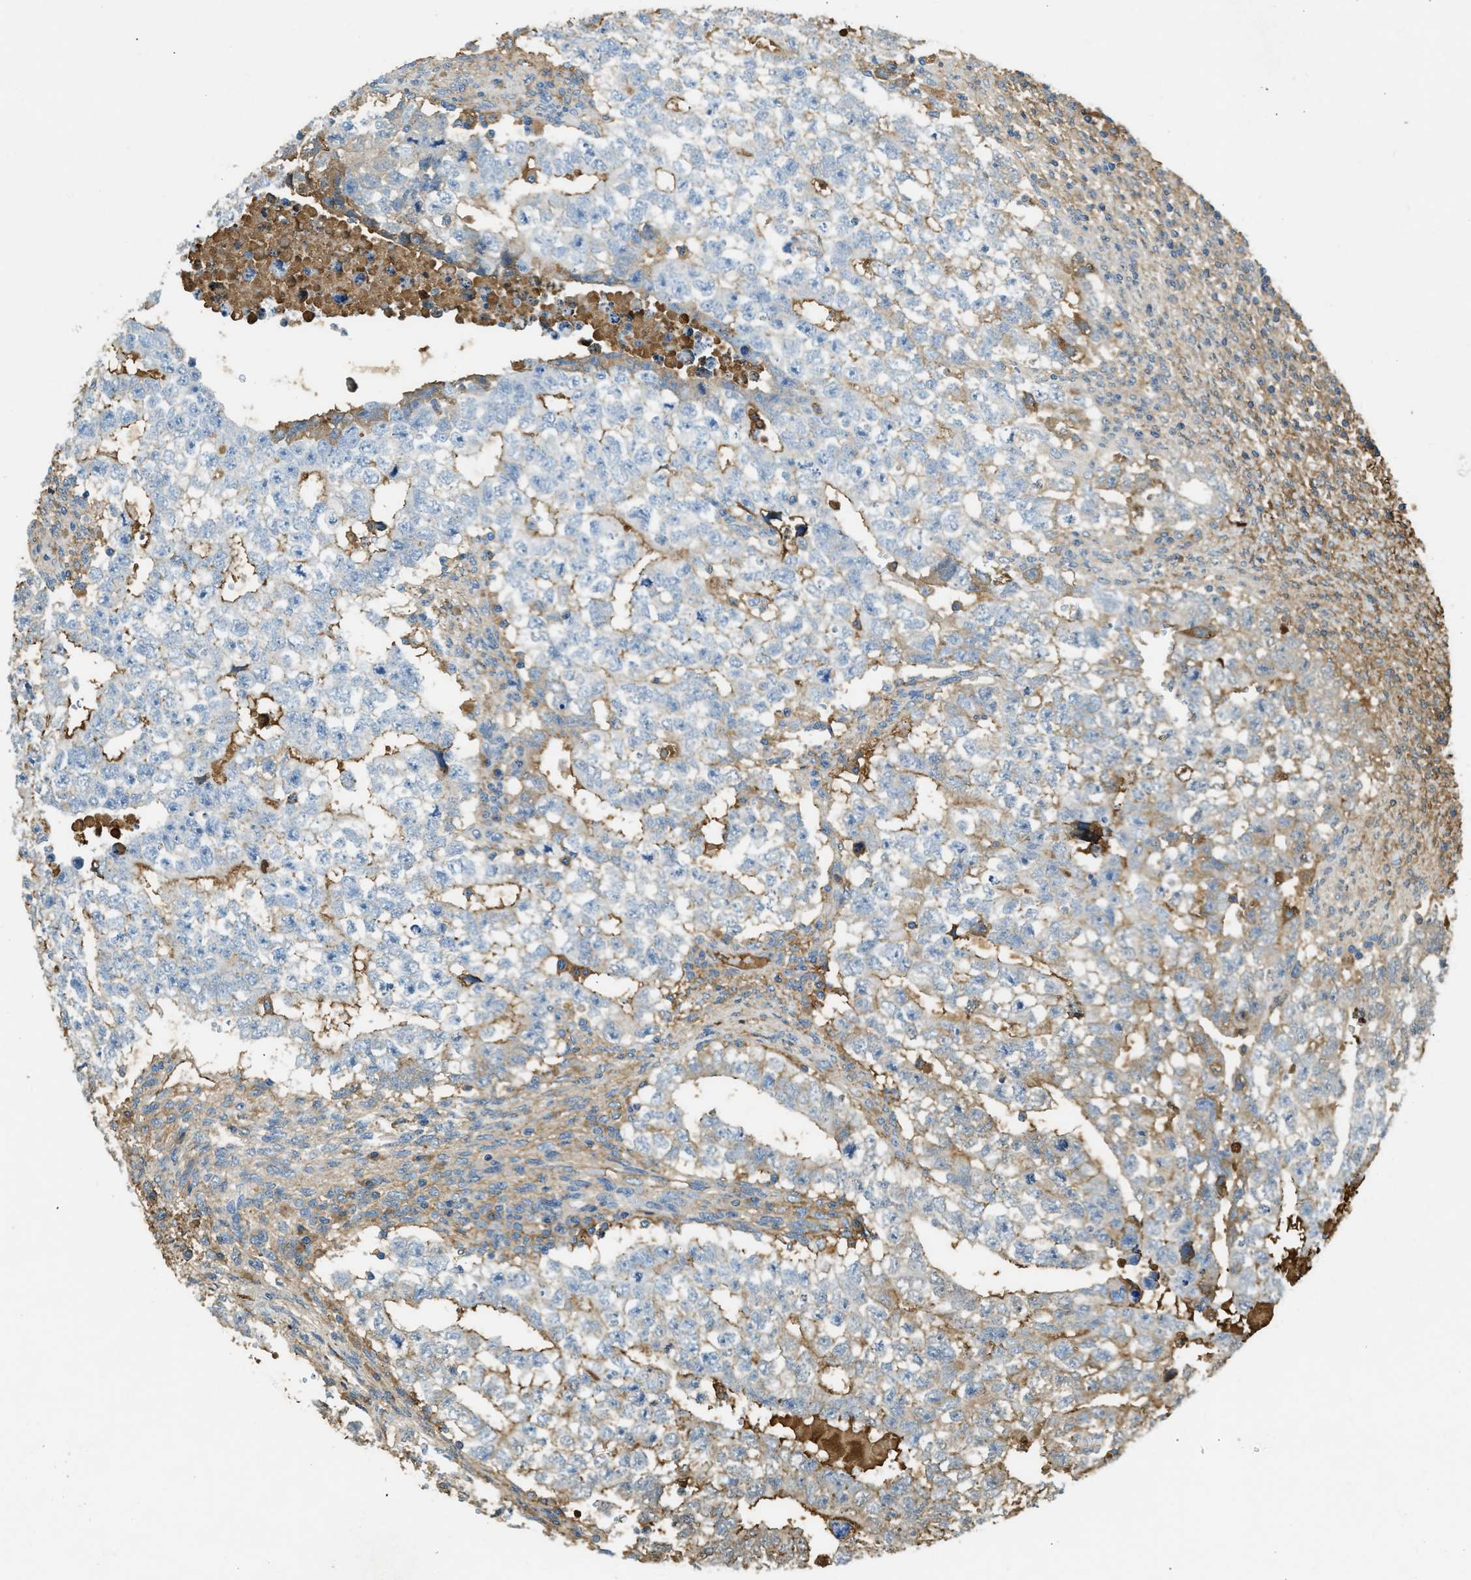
{"staining": {"intensity": "moderate", "quantity": "25%-75%", "location": "cytoplasmic/membranous"}, "tissue": "testis cancer", "cell_type": "Tumor cells", "image_type": "cancer", "snomed": [{"axis": "morphology", "description": "Seminoma, NOS"}, {"axis": "morphology", "description": "Carcinoma, Embryonal, NOS"}, {"axis": "topography", "description": "Testis"}], "caption": "Immunohistochemistry (IHC) staining of seminoma (testis), which reveals medium levels of moderate cytoplasmic/membranous expression in approximately 25%-75% of tumor cells indicating moderate cytoplasmic/membranous protein staining. The staining was performed using DAB (brown) for protein detection and nuclei were counterstained in hematoxylin (blue).", "gene": "PRTN3", "patient": {"sex": "male", "age": 38}}